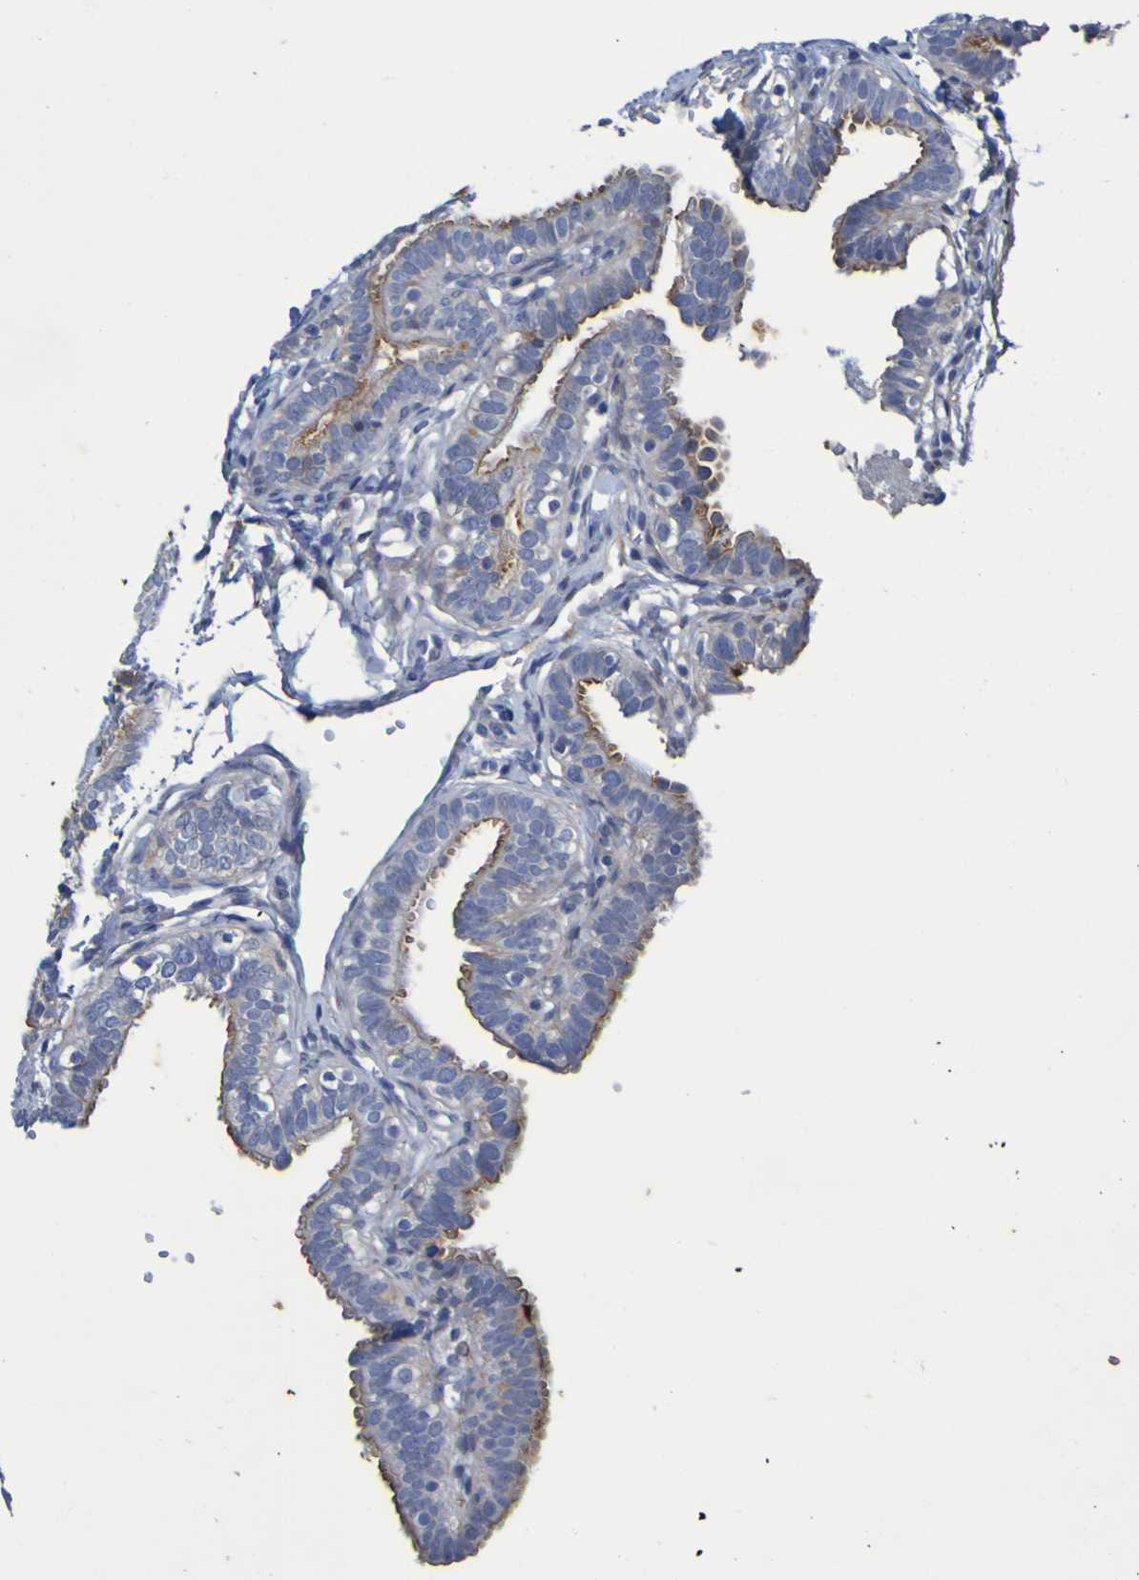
{"staining": {"intensity": "moderate", "quantity": "25%-75%", "location": "cytoplasmic/membranous"}, "tissue": "fallopian tube", "cell_type": "Glandular cells", "image_type": "normal", "snomed": [{"axis": "morphology", "description": "Normal tissue, NOS"}, {"axis": "topography", "description": "Fallopian tube"}, {"axis": "topography", "description": "Placenta"}], "caption": "This image demonstrates immunohistochemistry staining of unremarkable human fallopian tube, with medium moderate cytoplasmic/membranous positivity in about 25%-75% of glandular cells.", "gene": "C11orf24", "patient": {"sex": "female", "age": 34}}